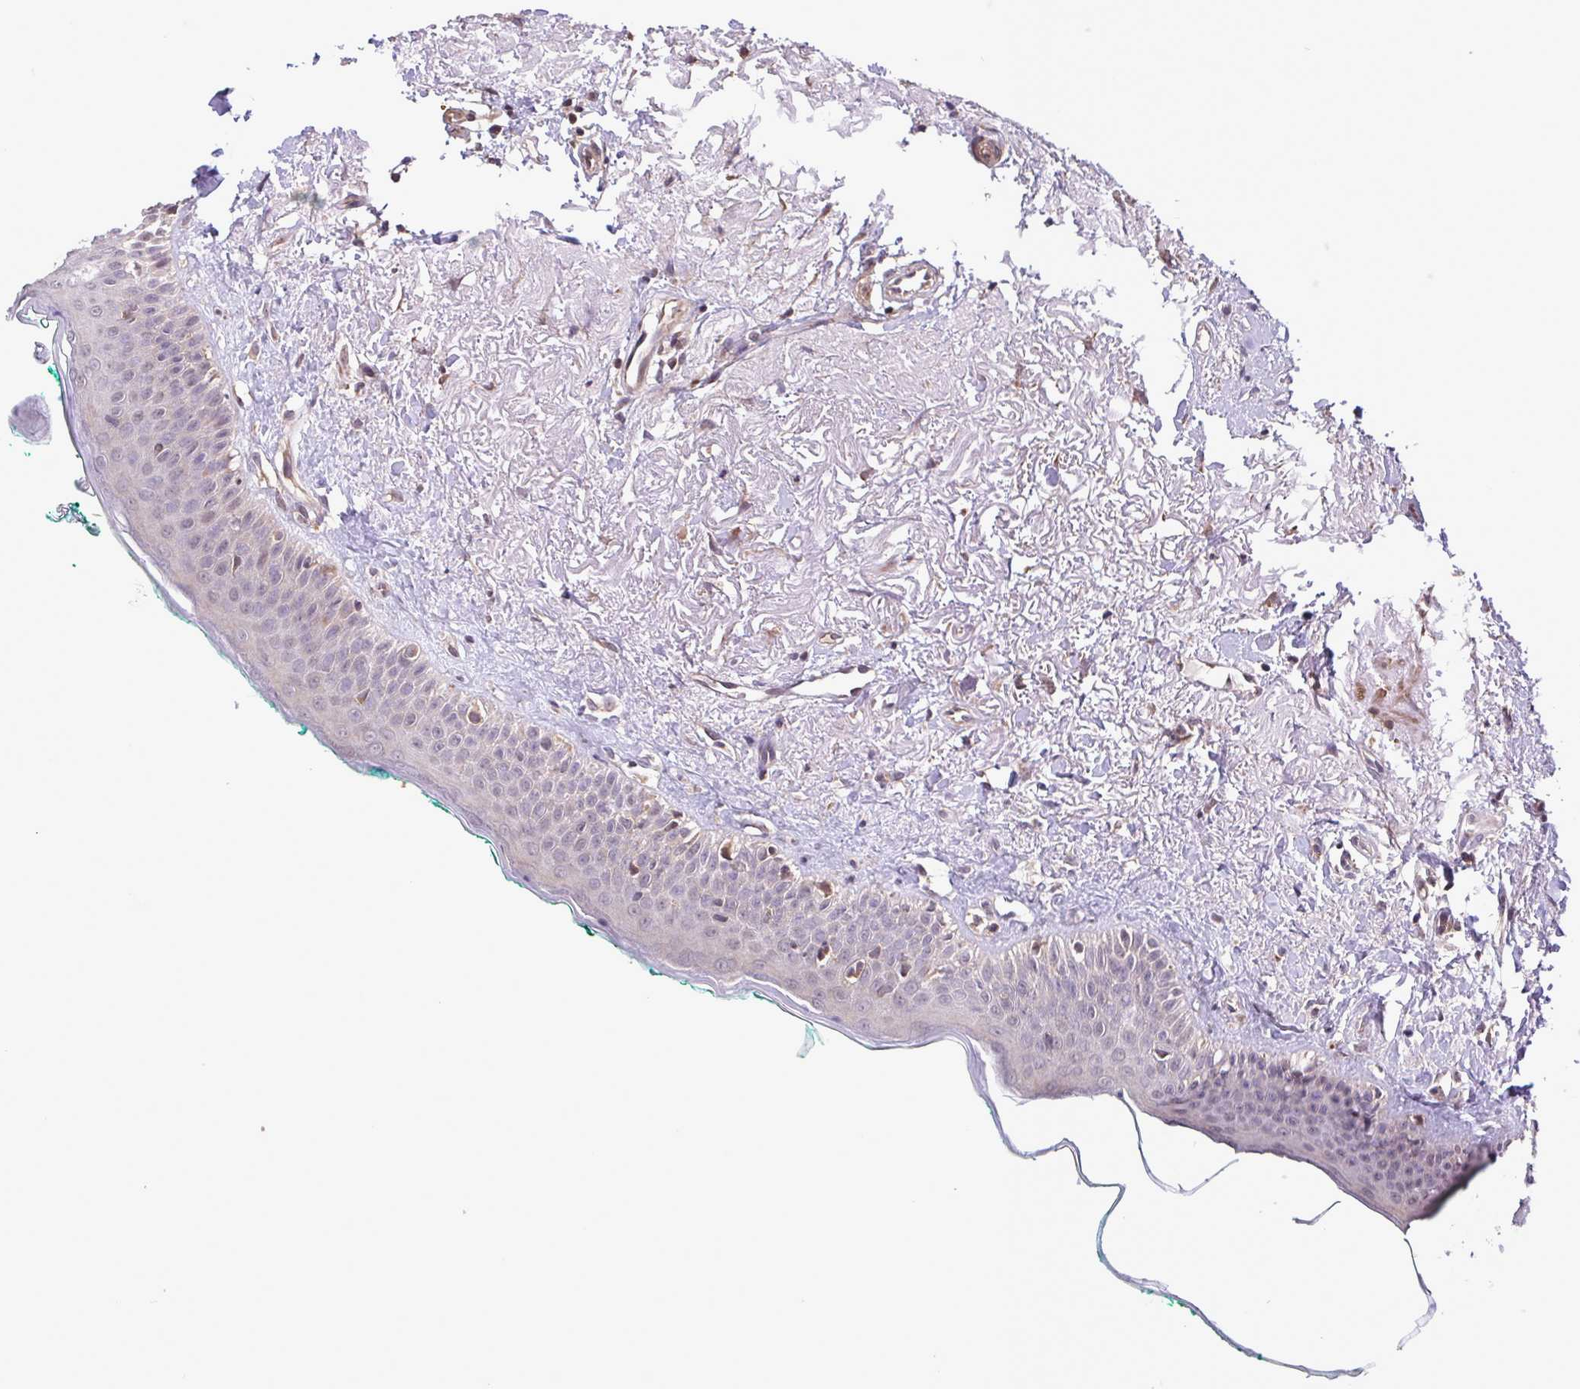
{"staining": {"intensity": "weak", "quantity": "<25%", "location": "nuclear"}, "tissue": "oral mucosa", "cell_type": "Squamous epithelial cells", "image_type": "normal", "snomed": [{"axis": "morphology", "description": "Normal tissue, NOS"}, {"axis": "topography", "description": "Oral tissue"}], "caption": "Protein analysis of benign oral mucosa shows no significant staining in squamous epithelial cells. (DAB IHC visualized using brightfield microscopy, high magnification).", "gene": "ZNF200", "patient": {"sex": "female", "age": 70}}